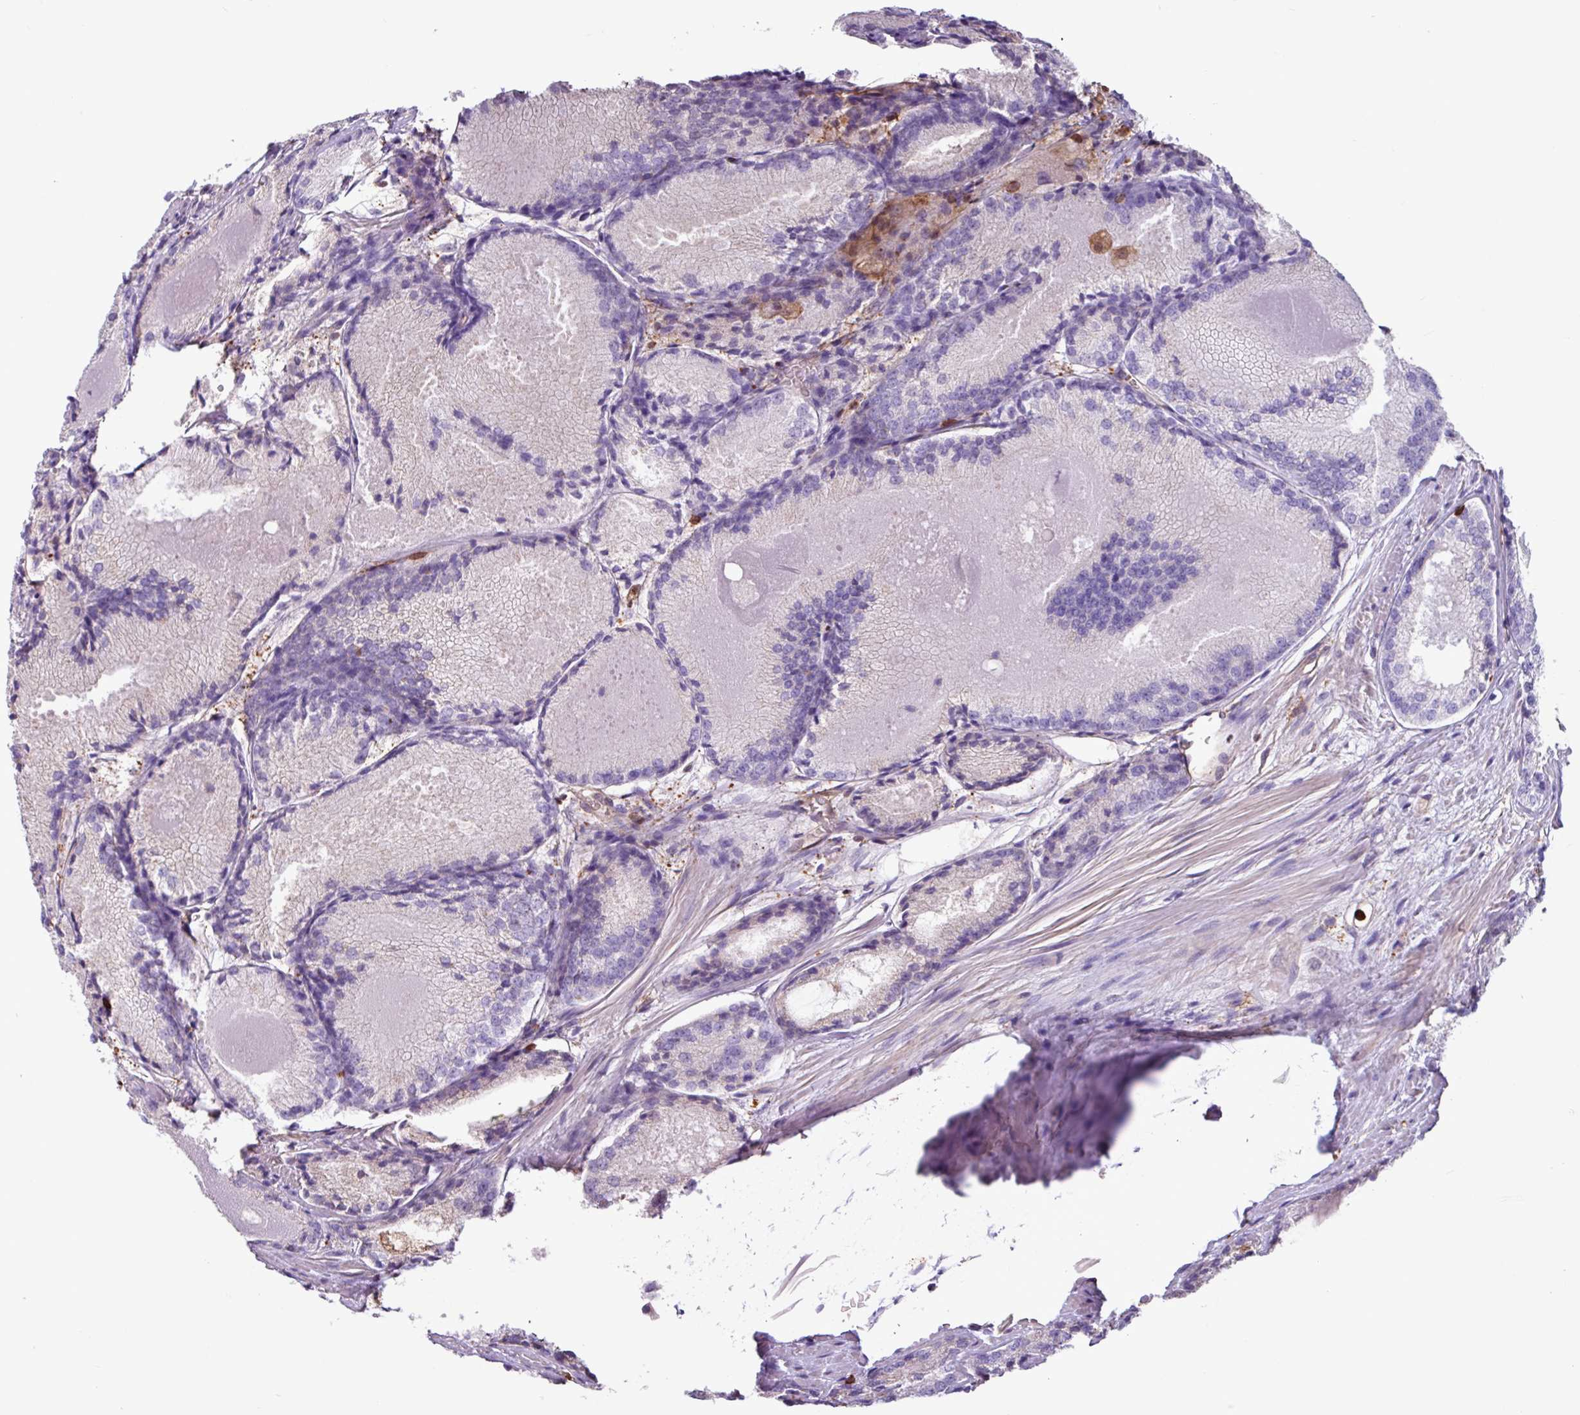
{"staining": {"intensity": "negative", "quantity": "none", "location": "none"}, "tissue": "prostate cancer", "cell_type": "Tumor cells", "image_type": "cancer", "snomed": [{"axis": "morphology", "description": "Adenocarcinoma, Low grade"}, {"axis": "topography", "description": "Prostate"}], "caption": "Tumor cells show no significant positivity in prostate low-grade adenocarcinoma.", "gene": "ARHGDIB", "patient": {"sex": "male", "age": 68}}